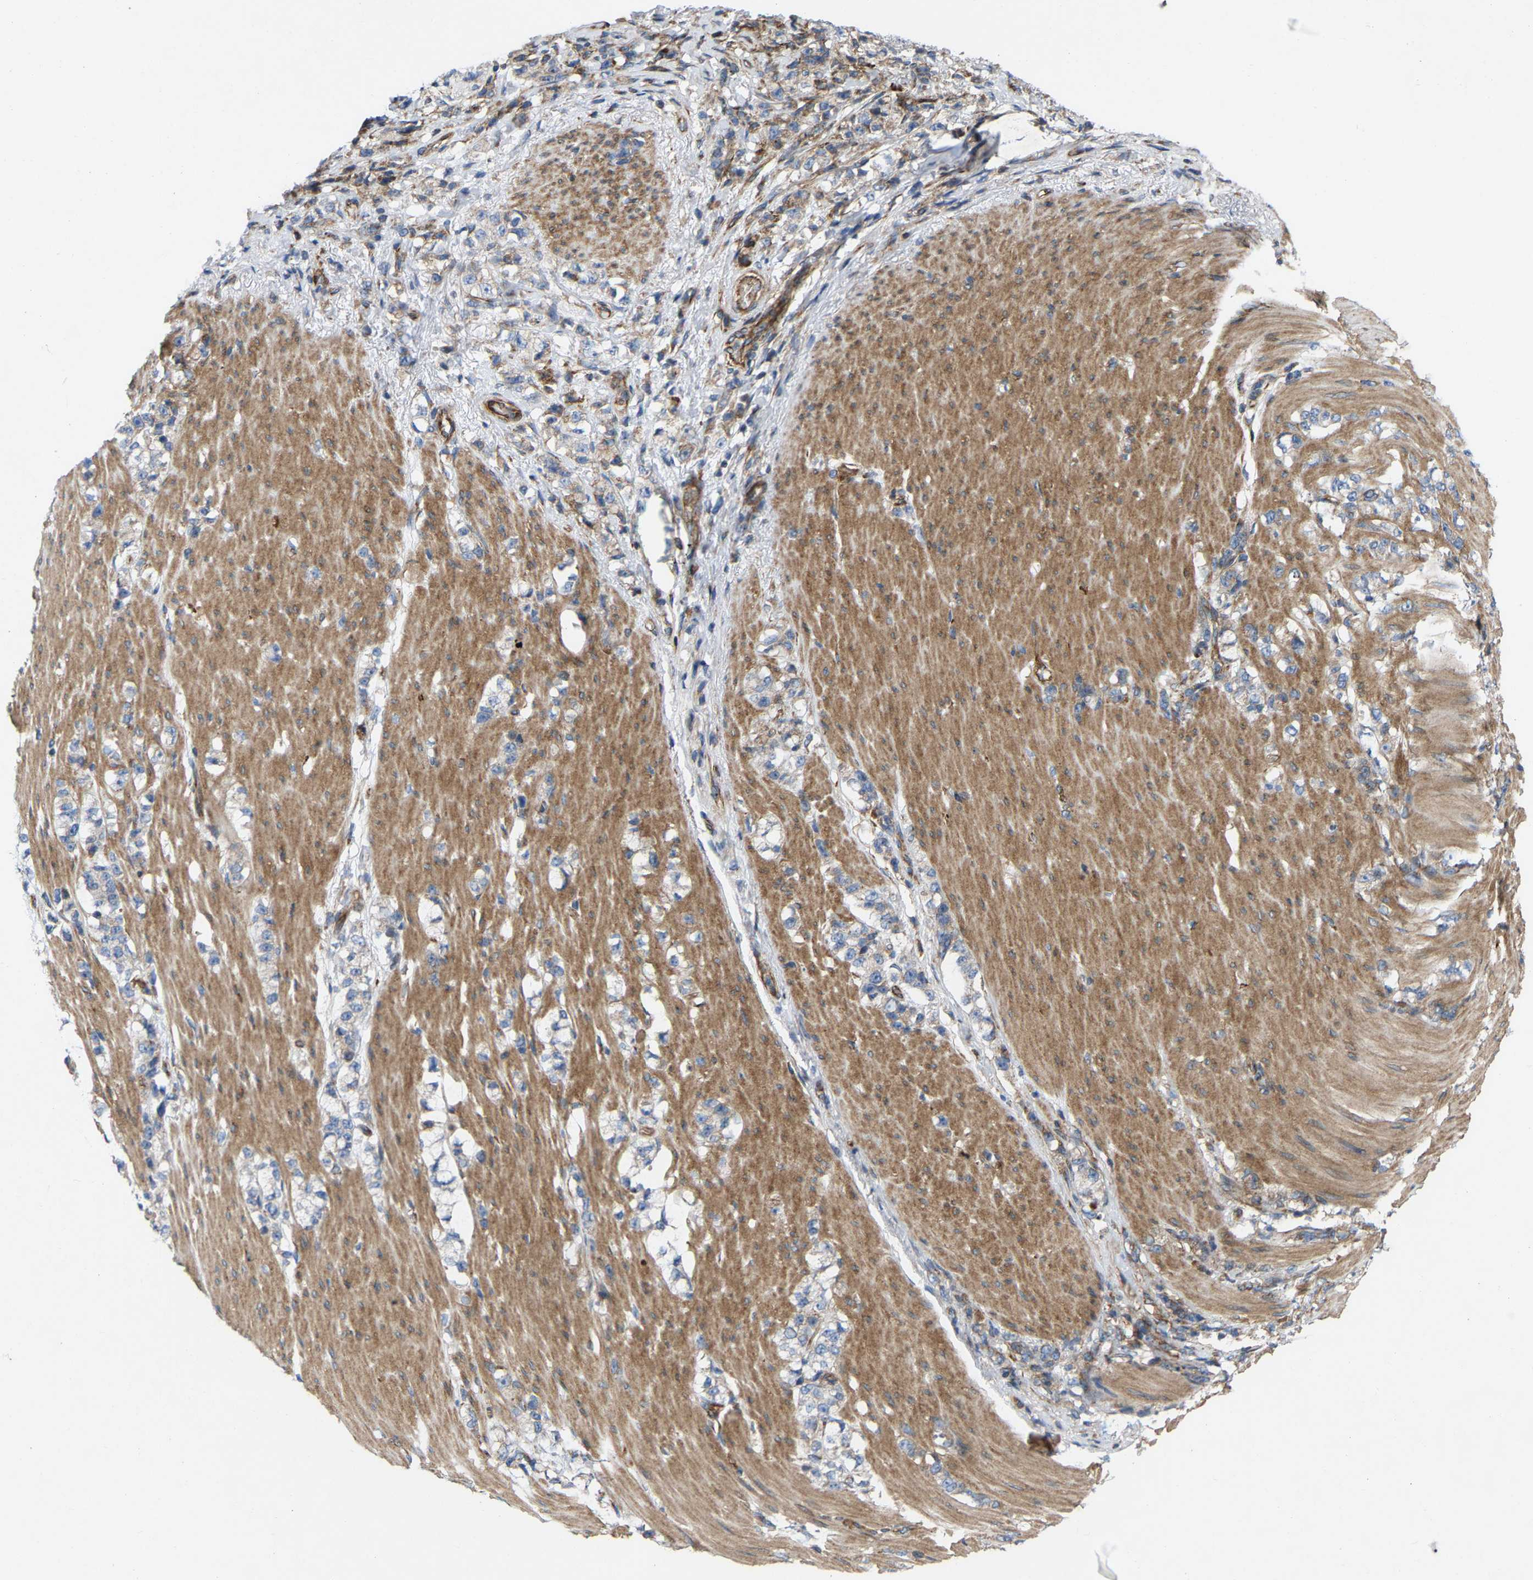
{"staining": {"intensity": "moderate", "quantity": "25%-75%", "location": "cytoplasmic/membranous"}, "tissue": "stomach cancer", "cell_type": "Tumor cells", "image_type": "cancer", "snomed": [{"axis": "morphology", "description": "Adenocarcinoma, NOS"}, {"axis": "topography", "description": "Stomach, lower"}], "caption": "A histopathology image of human adenocarcinoma (stomach) stained for a protein exhibits moderate cytoplasmic/membranous brown staining in tumor cells.", "gene": "TOR1B", "patient": {"sex": "male", "age": 88}}